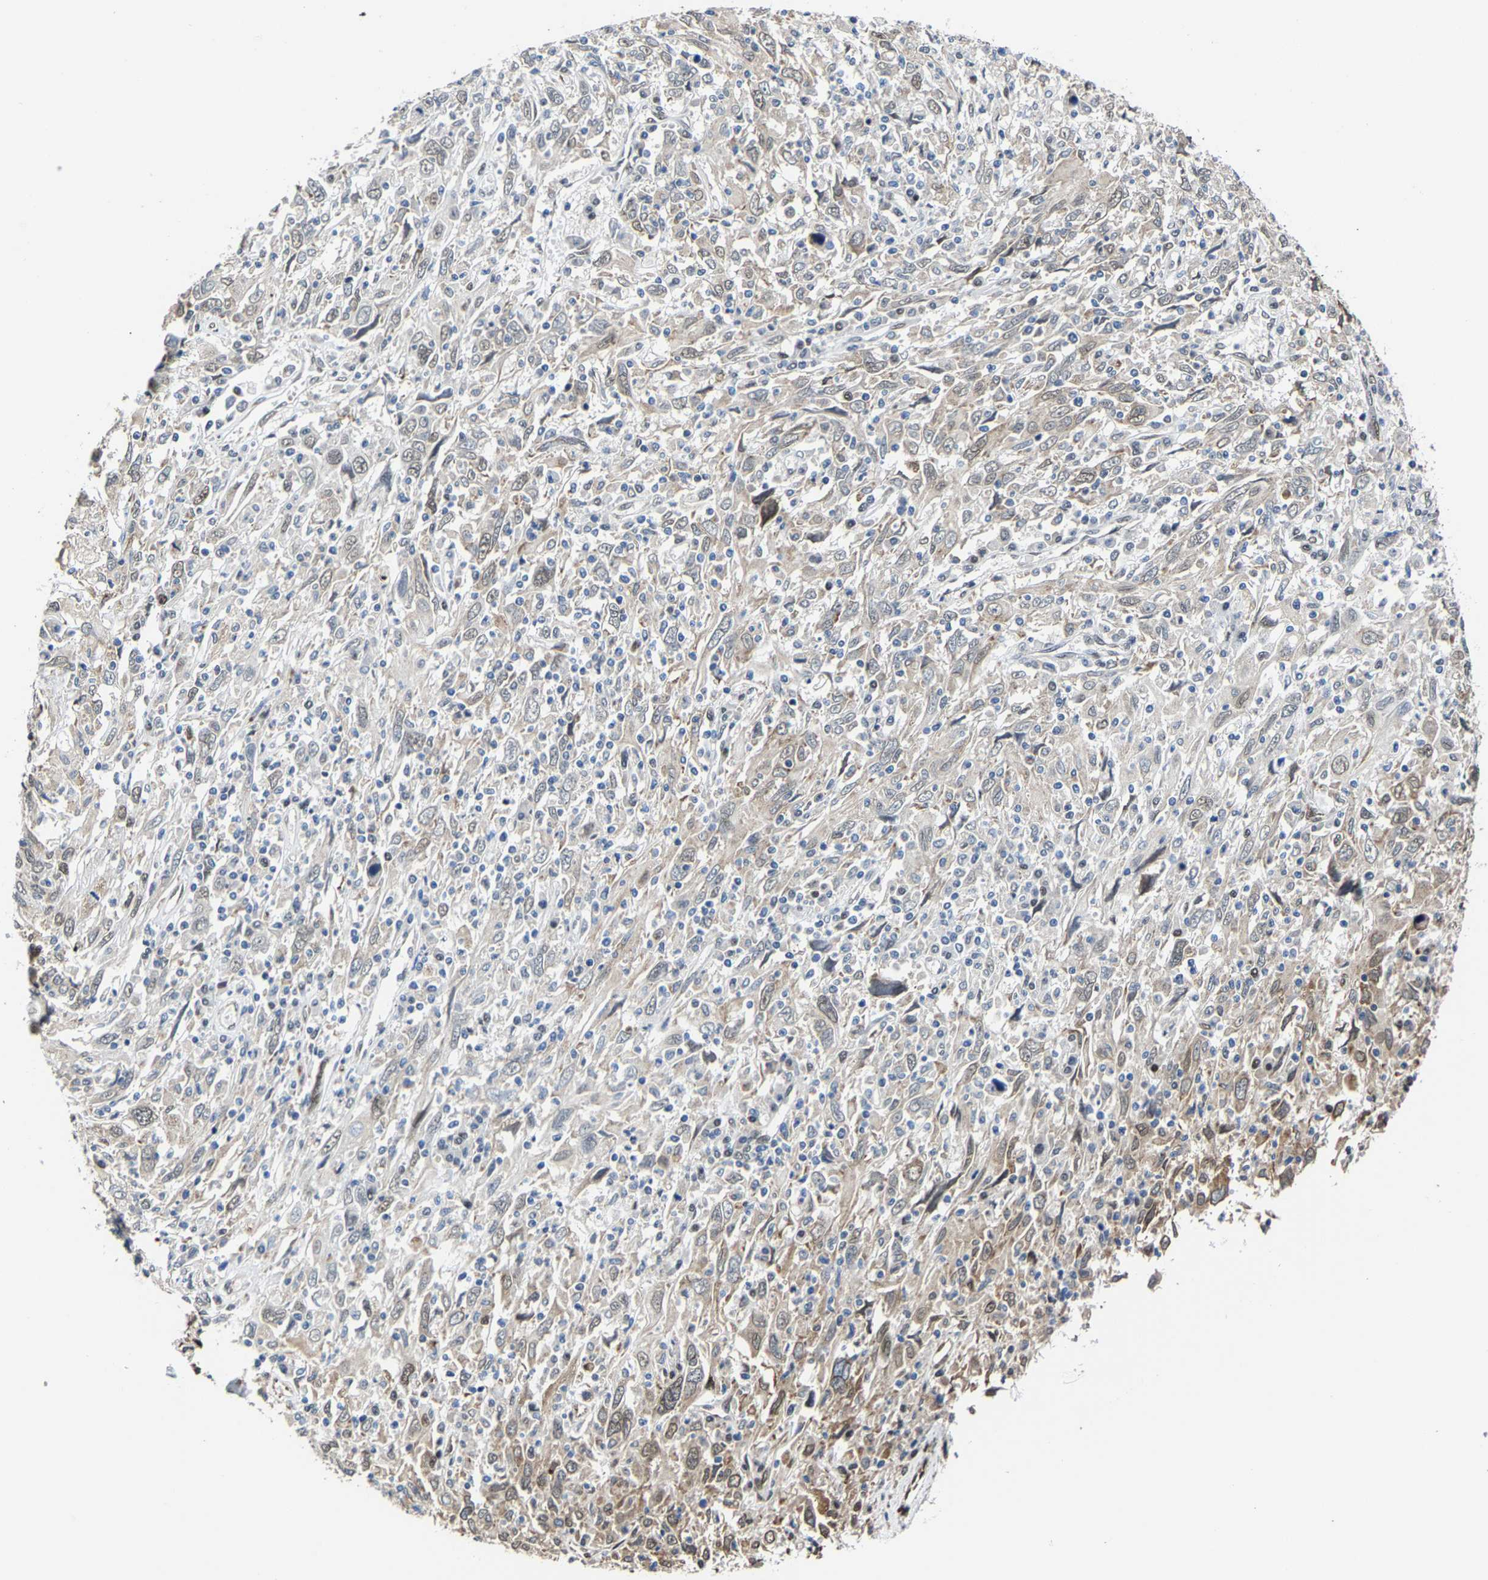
{"staining": {"intensity": "weak", "quantity": "<25%", "location": "cytoplasmic/membranous,nuclear"}, "tissue": "cervical cancer", "cell_type": "Tumor cells", "image_type": "cancer", "snomed": [{"axis": "morphology", "description": "Squamous cell carcinoma, NOS"}, {"axis": "topography", "description": "Cervix"}], "caption": "Tumor cells are negative for protein expression in human cervical cancer.", "gene": "METTL1", "patient": {"sex": "female", "age": 46}}